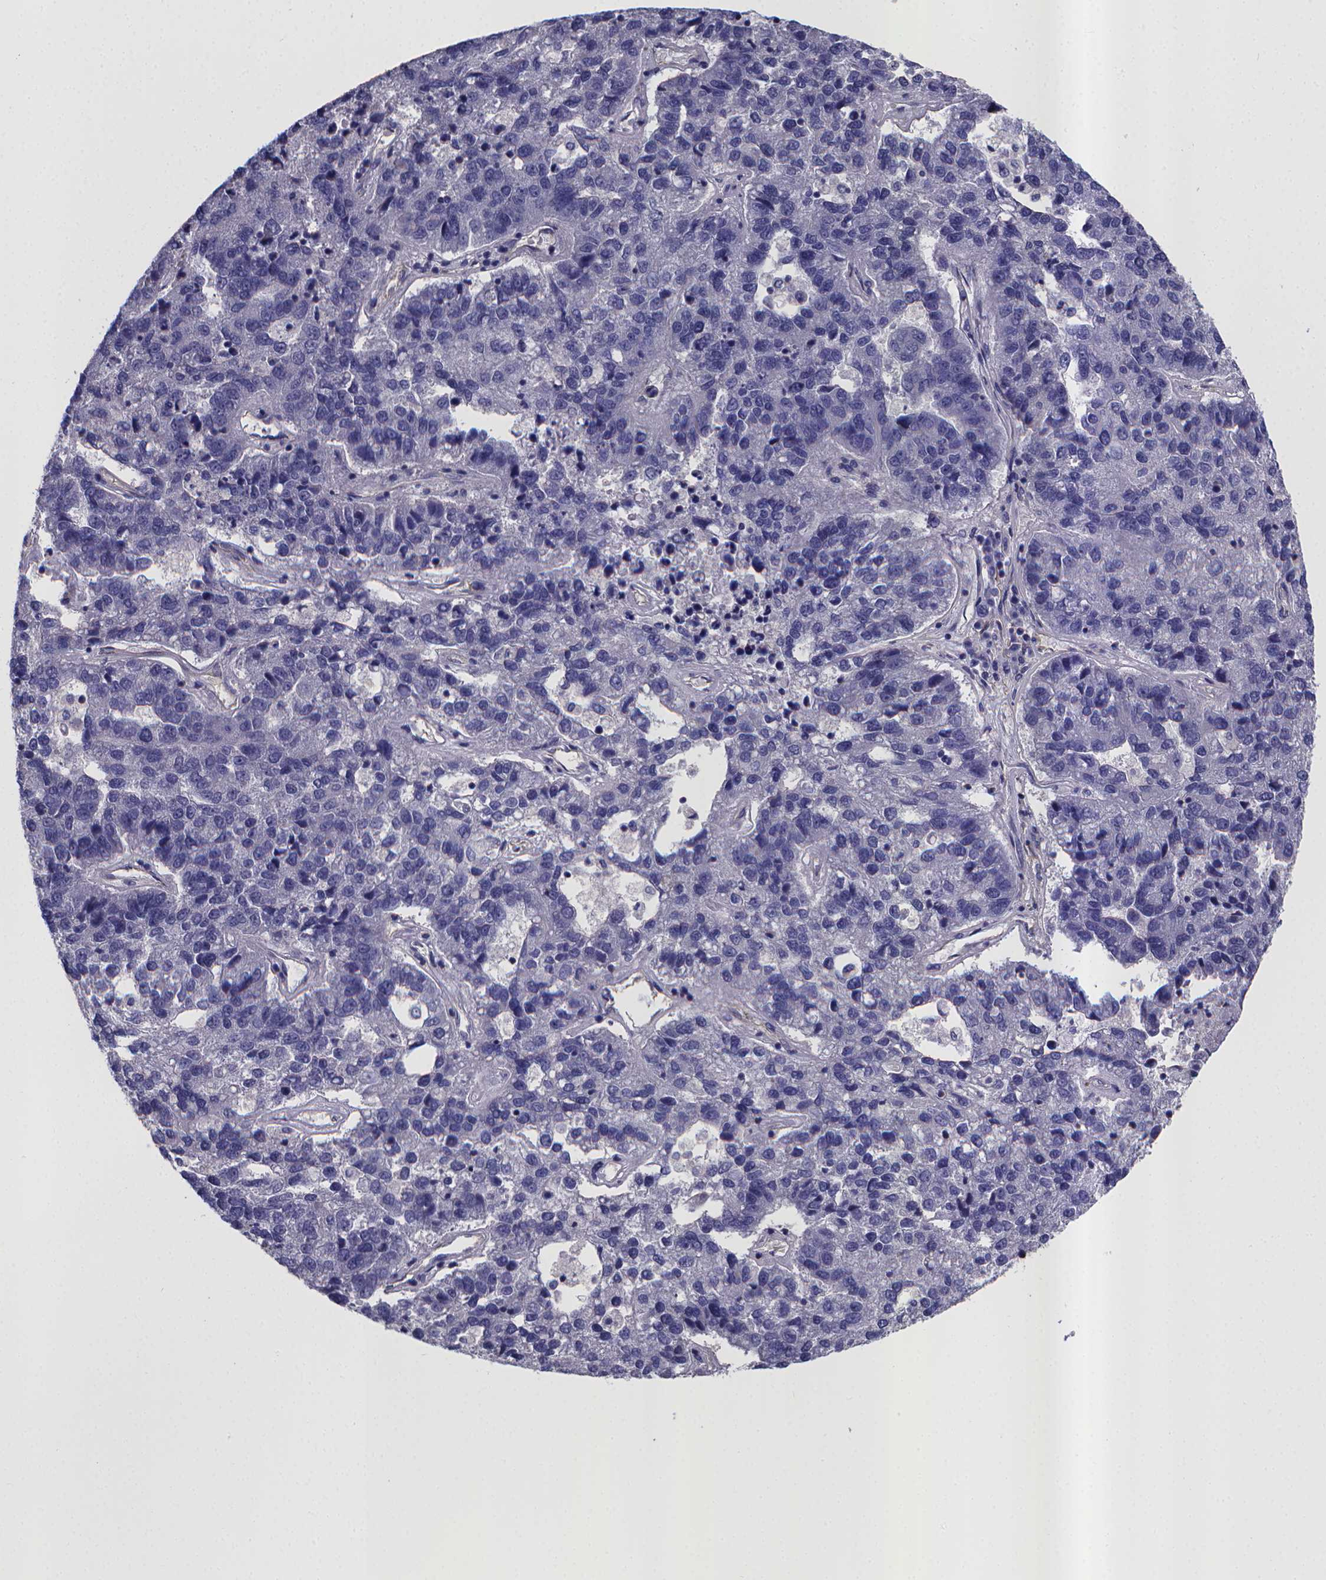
{"staining": {"intensity": "negative", "quantity": "none", "location": "none"}, "tissue": "pancreatic cancer", "cell_type": "Tumor cells", "image_type": "cancer", "snomed": [{"axis": "morphology", "description": "Adenocarcinoma, NOS"}, {"axis": "topography", "description": "Pancreas"}], "caption": "The photomicrograph displays no staining of tumor cells in adenocarcinoma (pancreatic).", "gene": "RERG", "patient": {"sex": "female", "age": 61}}